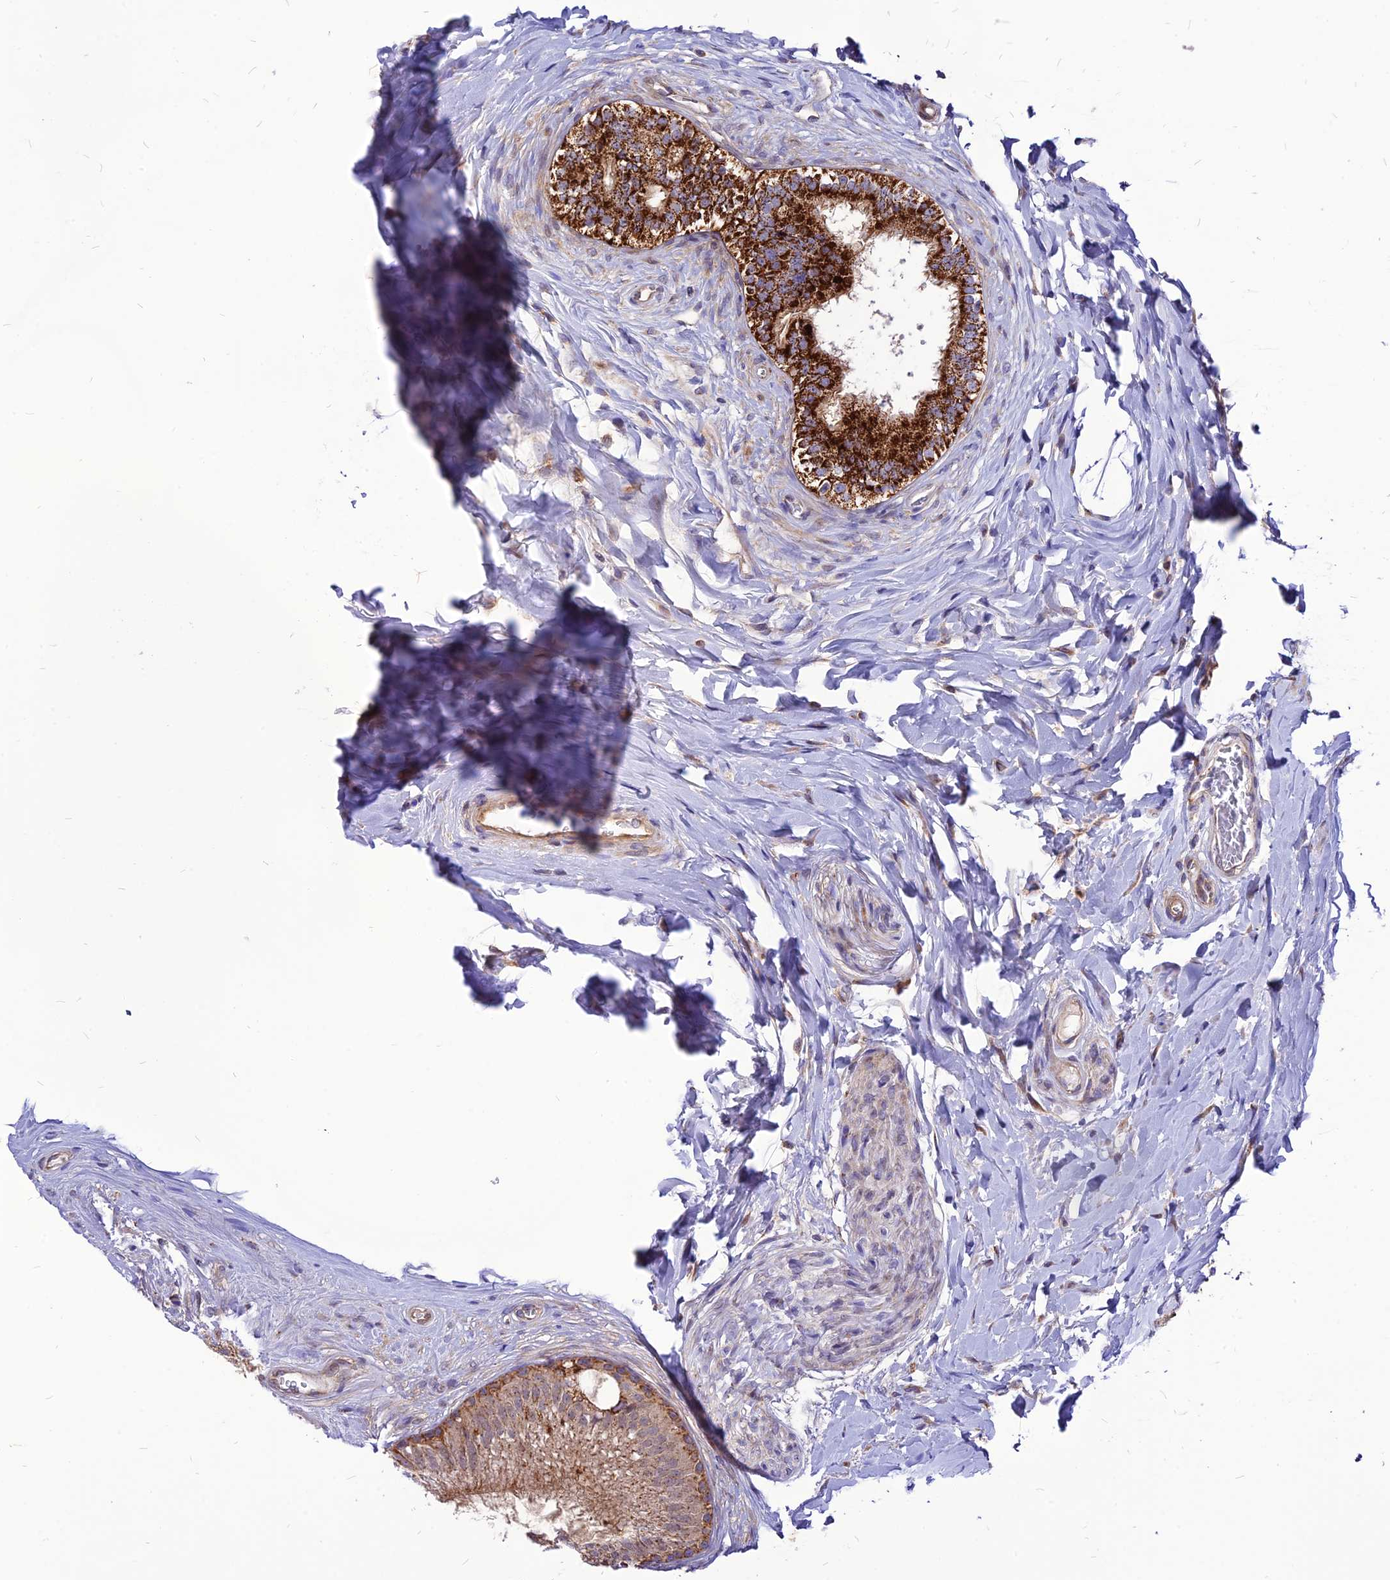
{"staining": {"intensity": "strong", "quantity": "25%-75%", "location": "cytoplasmic/membranous"}, "tissue": "epididymis", "cell_type": "Glandular cells", "image_type": "normal", "snomed": [{"axis": "morphology", "description": "Normal tissue, NOS"}, {"axis": "topography", "description": "Epididymis"}], "caption": "Immunohistochemistry of benign epididymis exhibits high levels of strong cytoplasmic/membranous expression in about 25%-75% of glandular cells.", "gene": "ECI1", "patient": {"sex": "male", "age": 33}}